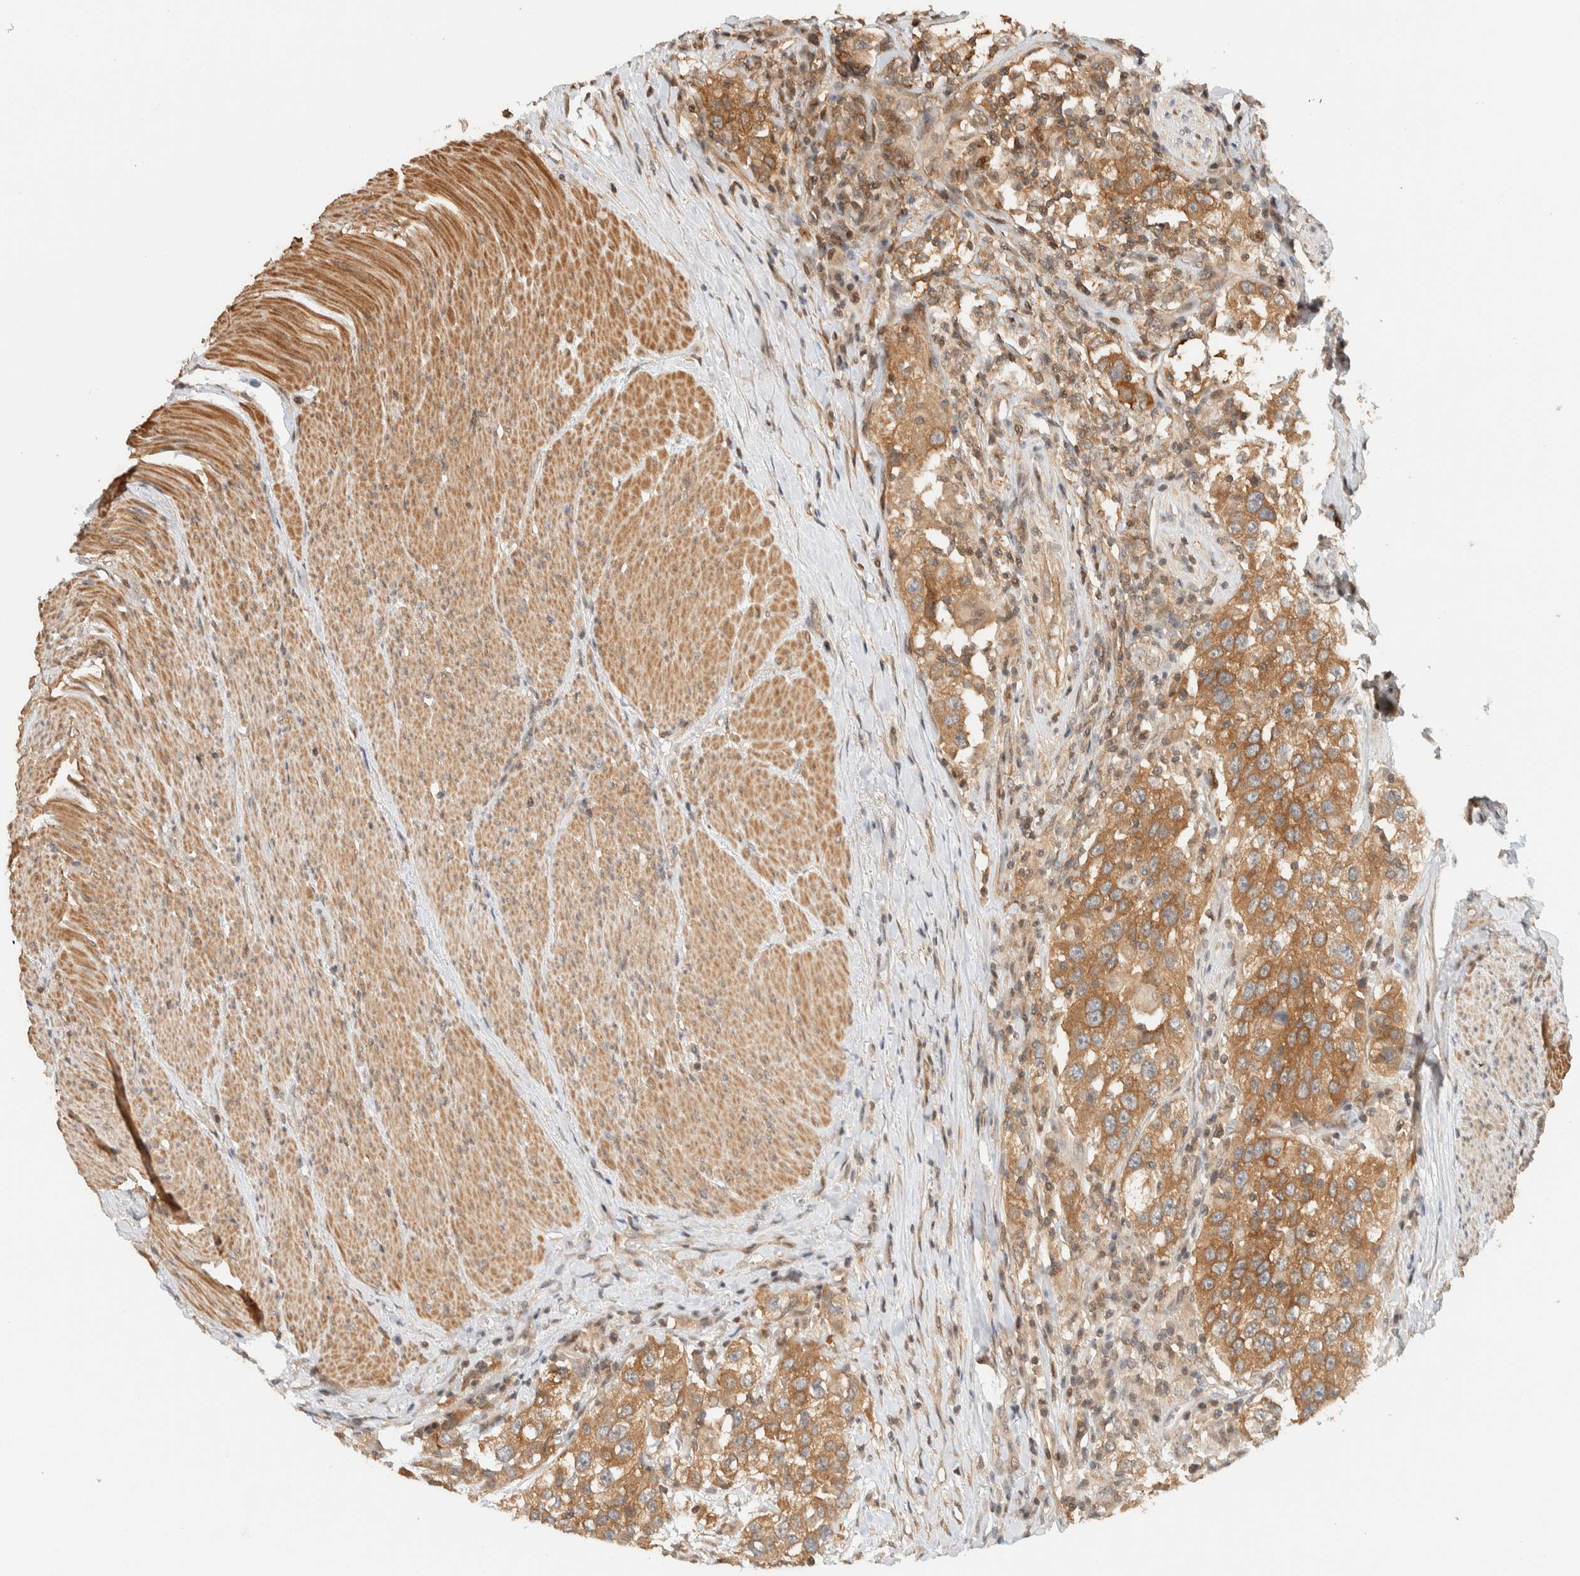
{"staining": {"intensity": "moderate", "quantity": ">75%", "location": "cytoplasmic/membranous"}, "tissue": "urothelial cancer", "cell_type": "Tumor cells", "image_type": "cancer", "snomed": [{"axis": "morphology", "description": "Urothelial carcinoma, High grade"}, {"axis": "topography", "description": "Urinary bladder"}], "caption": "An IHC histopathology image of neoplastic tissue is shown. Protein staining in brown highlights moderate cytoplasmic/membranous positivity in high-grade urothelial carcinoma within tumor cells. The staining was performed using DAB (3,3'-diaminobenzidine) to visualize the protein expression in brown, while the nuclei were stained in blue with hematoxylin (Magnification: 20x).", "gene": "ARFGEF1", "patient": {"sex": "female", "age": 80}}